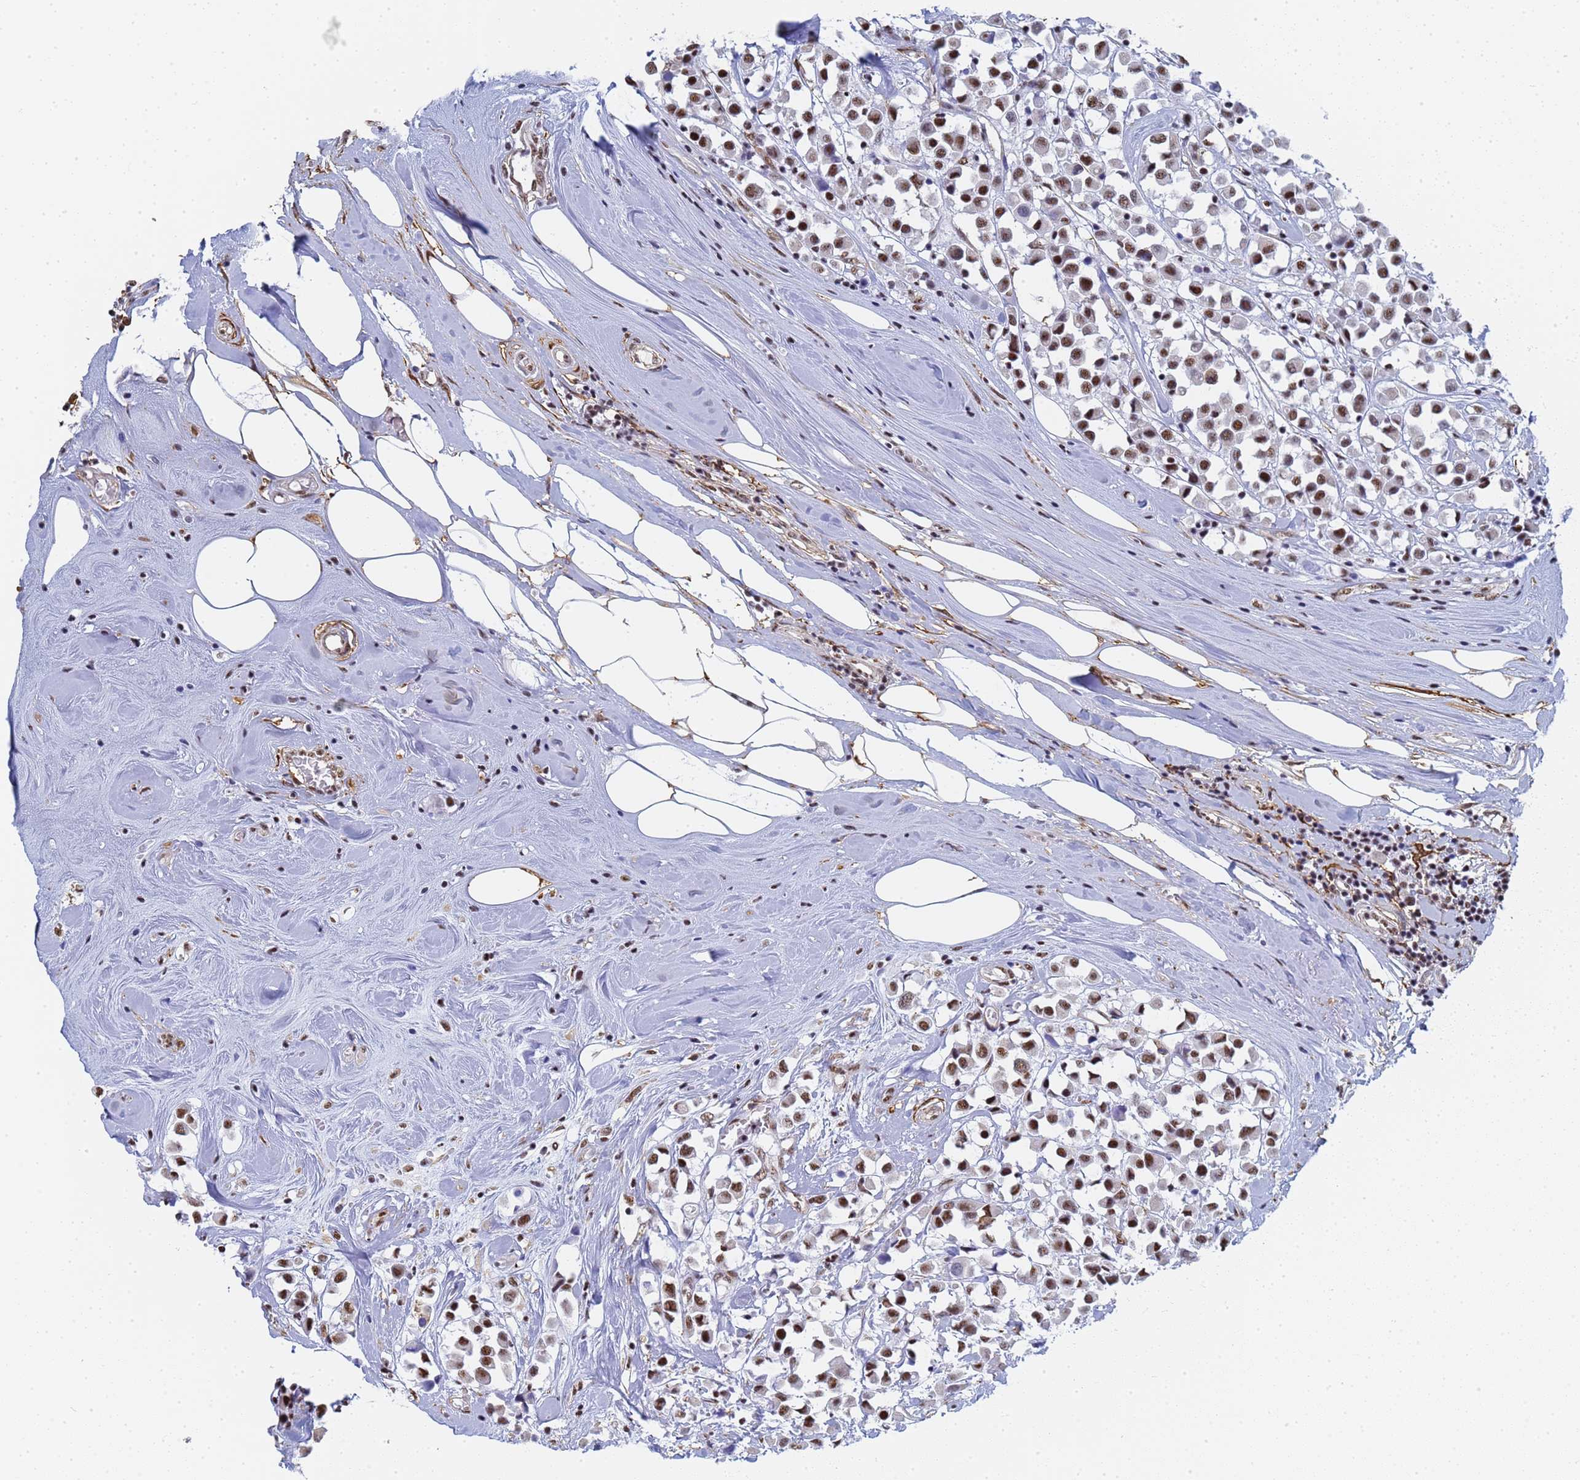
{"staining": {"intensity": "strong", "quantity": "25%-75%", "location": "nuclear"}, "tissue": "breast cancer", "cell_type": "Tumor cells", "image_type": "cancer", "snomed": [{"axis": "morphology", "description": "Duct carcinoma"}, {"axis": "topography", "description": "Breast"}], "caption": "The histopathology image exhibits immunohistochemical staining of breast cancer (intraductal carcinoma). There is strong nuclear staining is appreciated in approximately 25%-75% of tumor cells.", "gene": "PRRT4", "patient": {"sex": "female", "age": 61}}